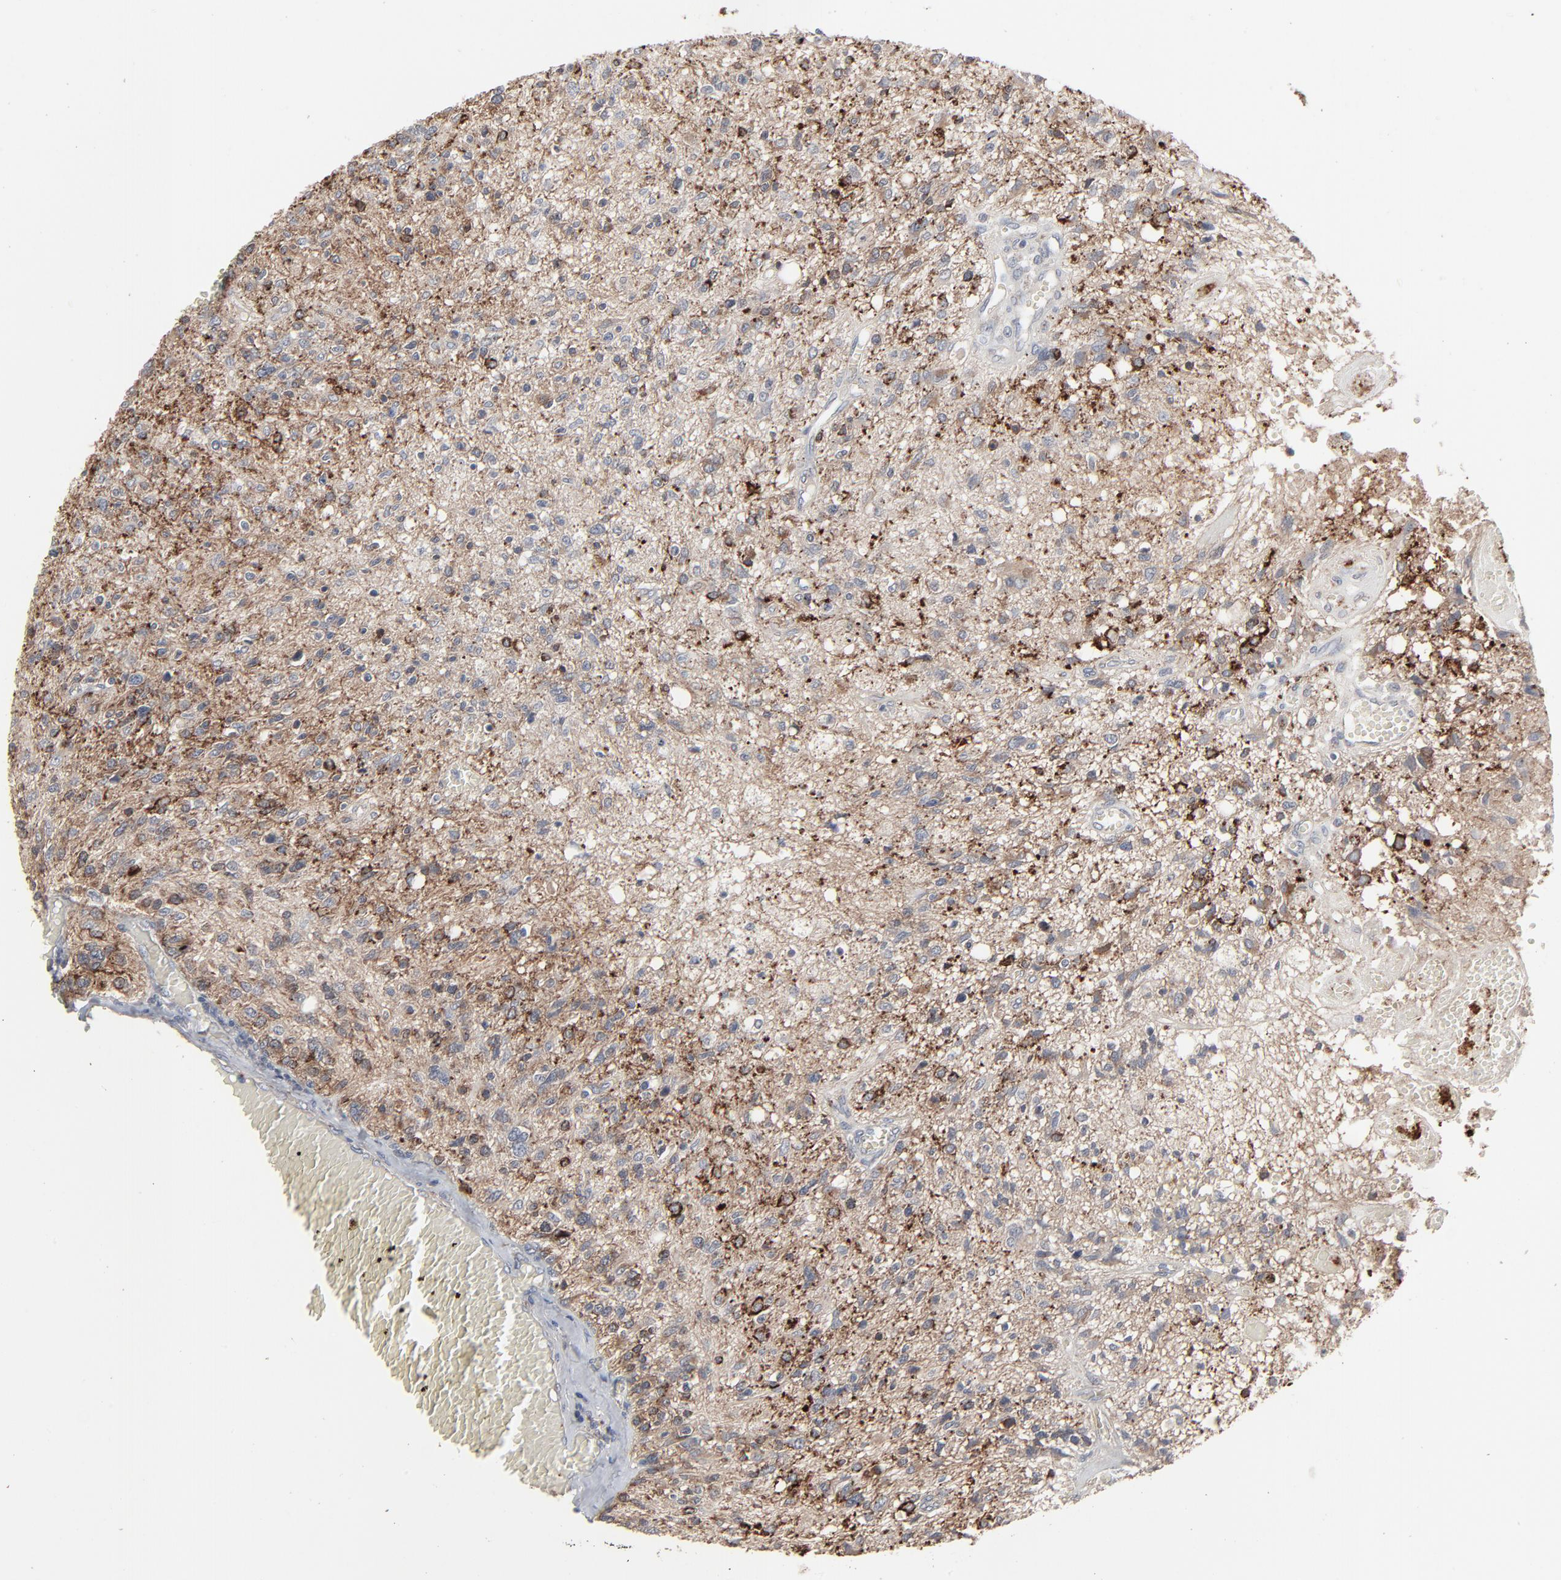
{"staining": {"intensity": "strong", "quantity": ">75%", "location": "cytoplasmic/membranous"}, "tissue": "glioma", "cell_type": "Tumor cells", "image_type": "cancer", "snomed": [{"axis": "morphology", "description": "Glioma, malignant, High grade"}, {"axis": "topography", "description": "Cerebral cortex"}], "caption": "An image of glioma stained for a protein exhibits strong cytoplasmic/membranous brown staining in tumor cells. Using DAB (brown) and hematoxylin (blue) stains, captured at high magnification using brightfield microscopy.", "gene": "JAM3", "patient": {"sex": "male", "age": 76}}